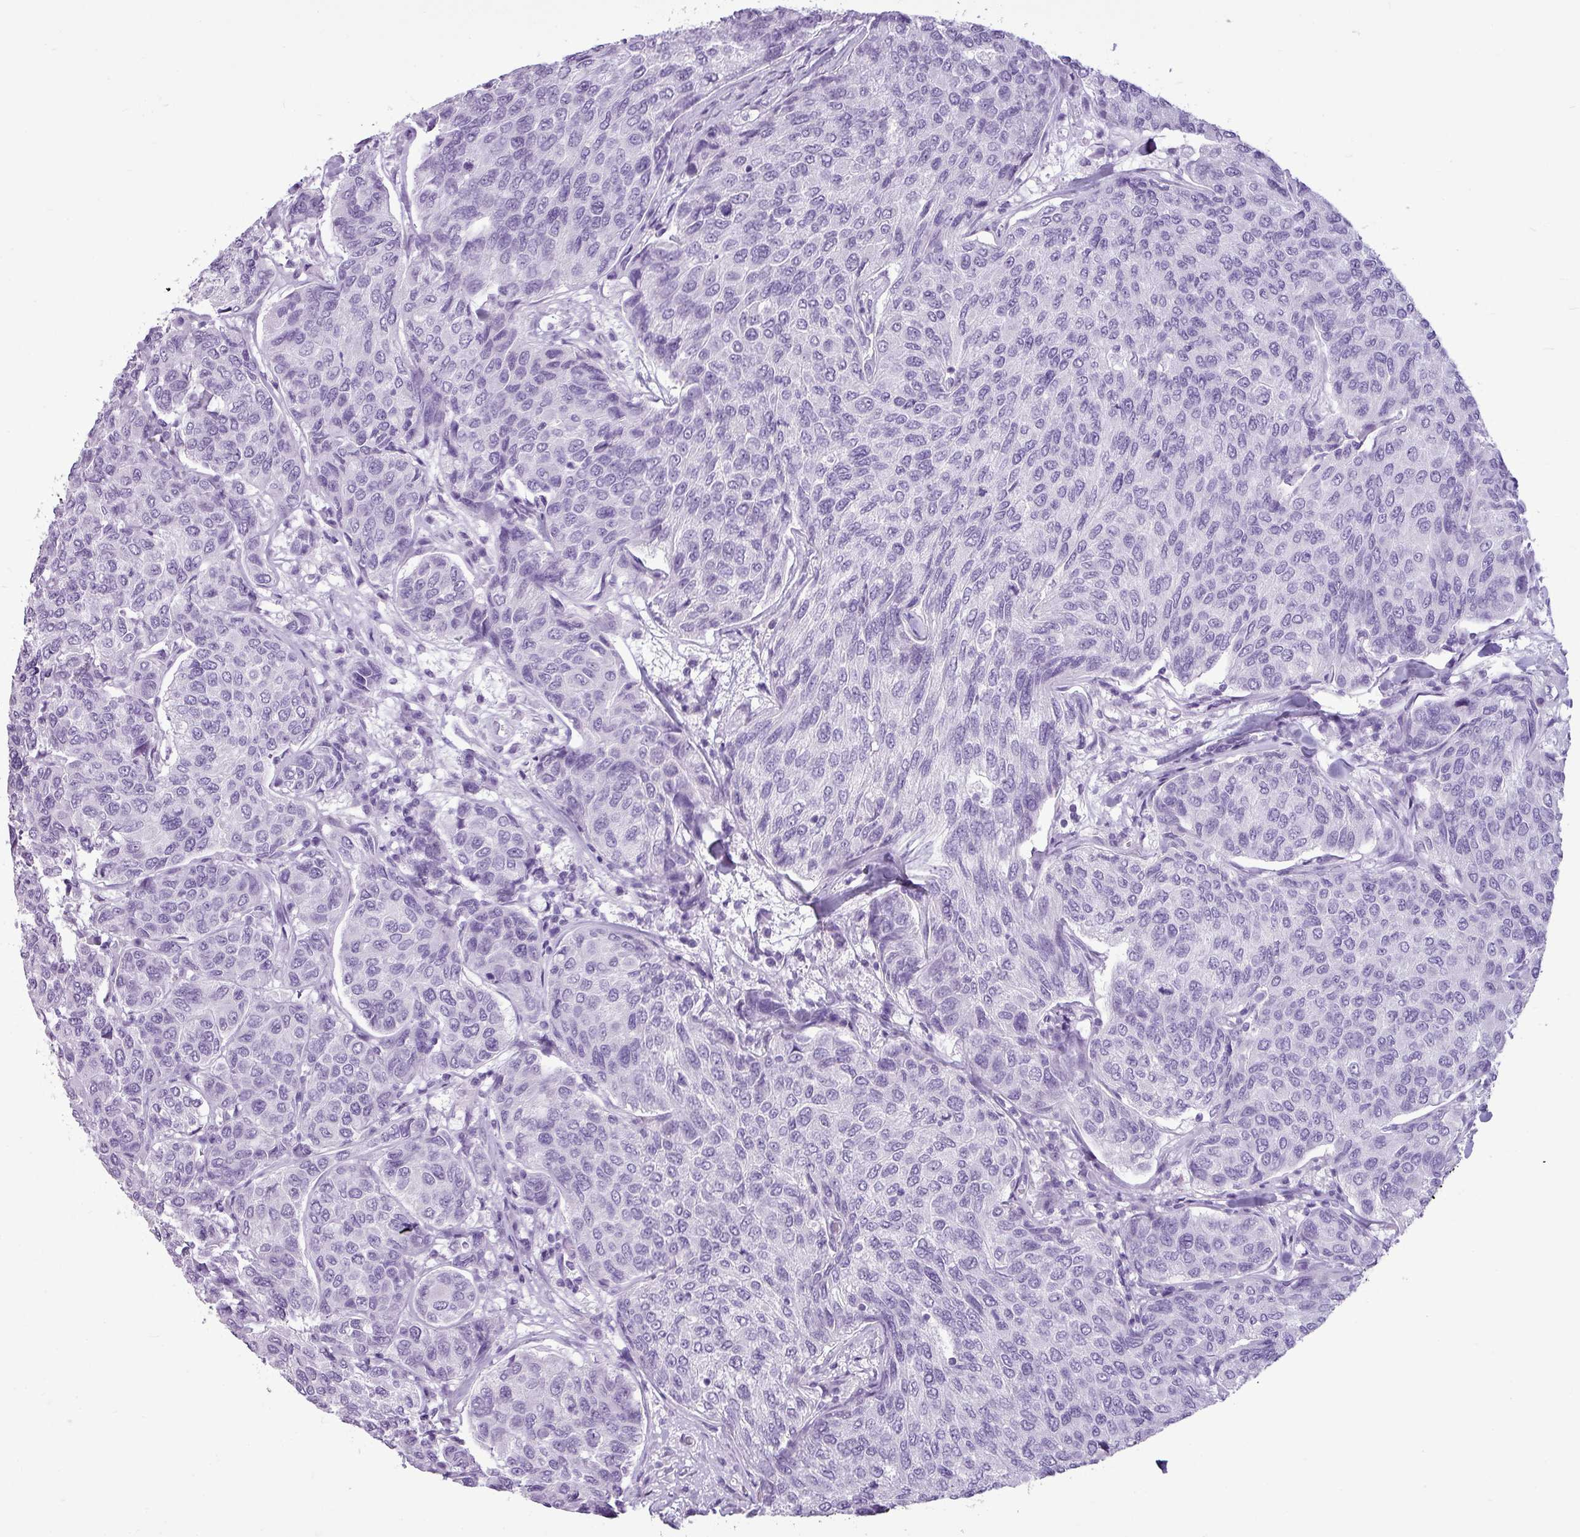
{"staining": {"intensity": "negative", "quantity": "none", "location": "none"}, "tissue": "breast cancer", "cell_type": "Tumor cells", "image_type": "cancer", "snomed": [{"axis": "morphology", "description": "Duct carcinoma"}, {"axis": "topography", "description": "Breast"}], "caption": "High magnification brightfield microscopy of breast cancer (invasive ductal carcinoma) stained with DAB (3,3'-diaminobenzidine) (brown) and counterstained with hematoxylin (blue): tumor cells show no significant positivity.", "gene": "AMY1B", "patient": {"sex": "female", "age": 55}}